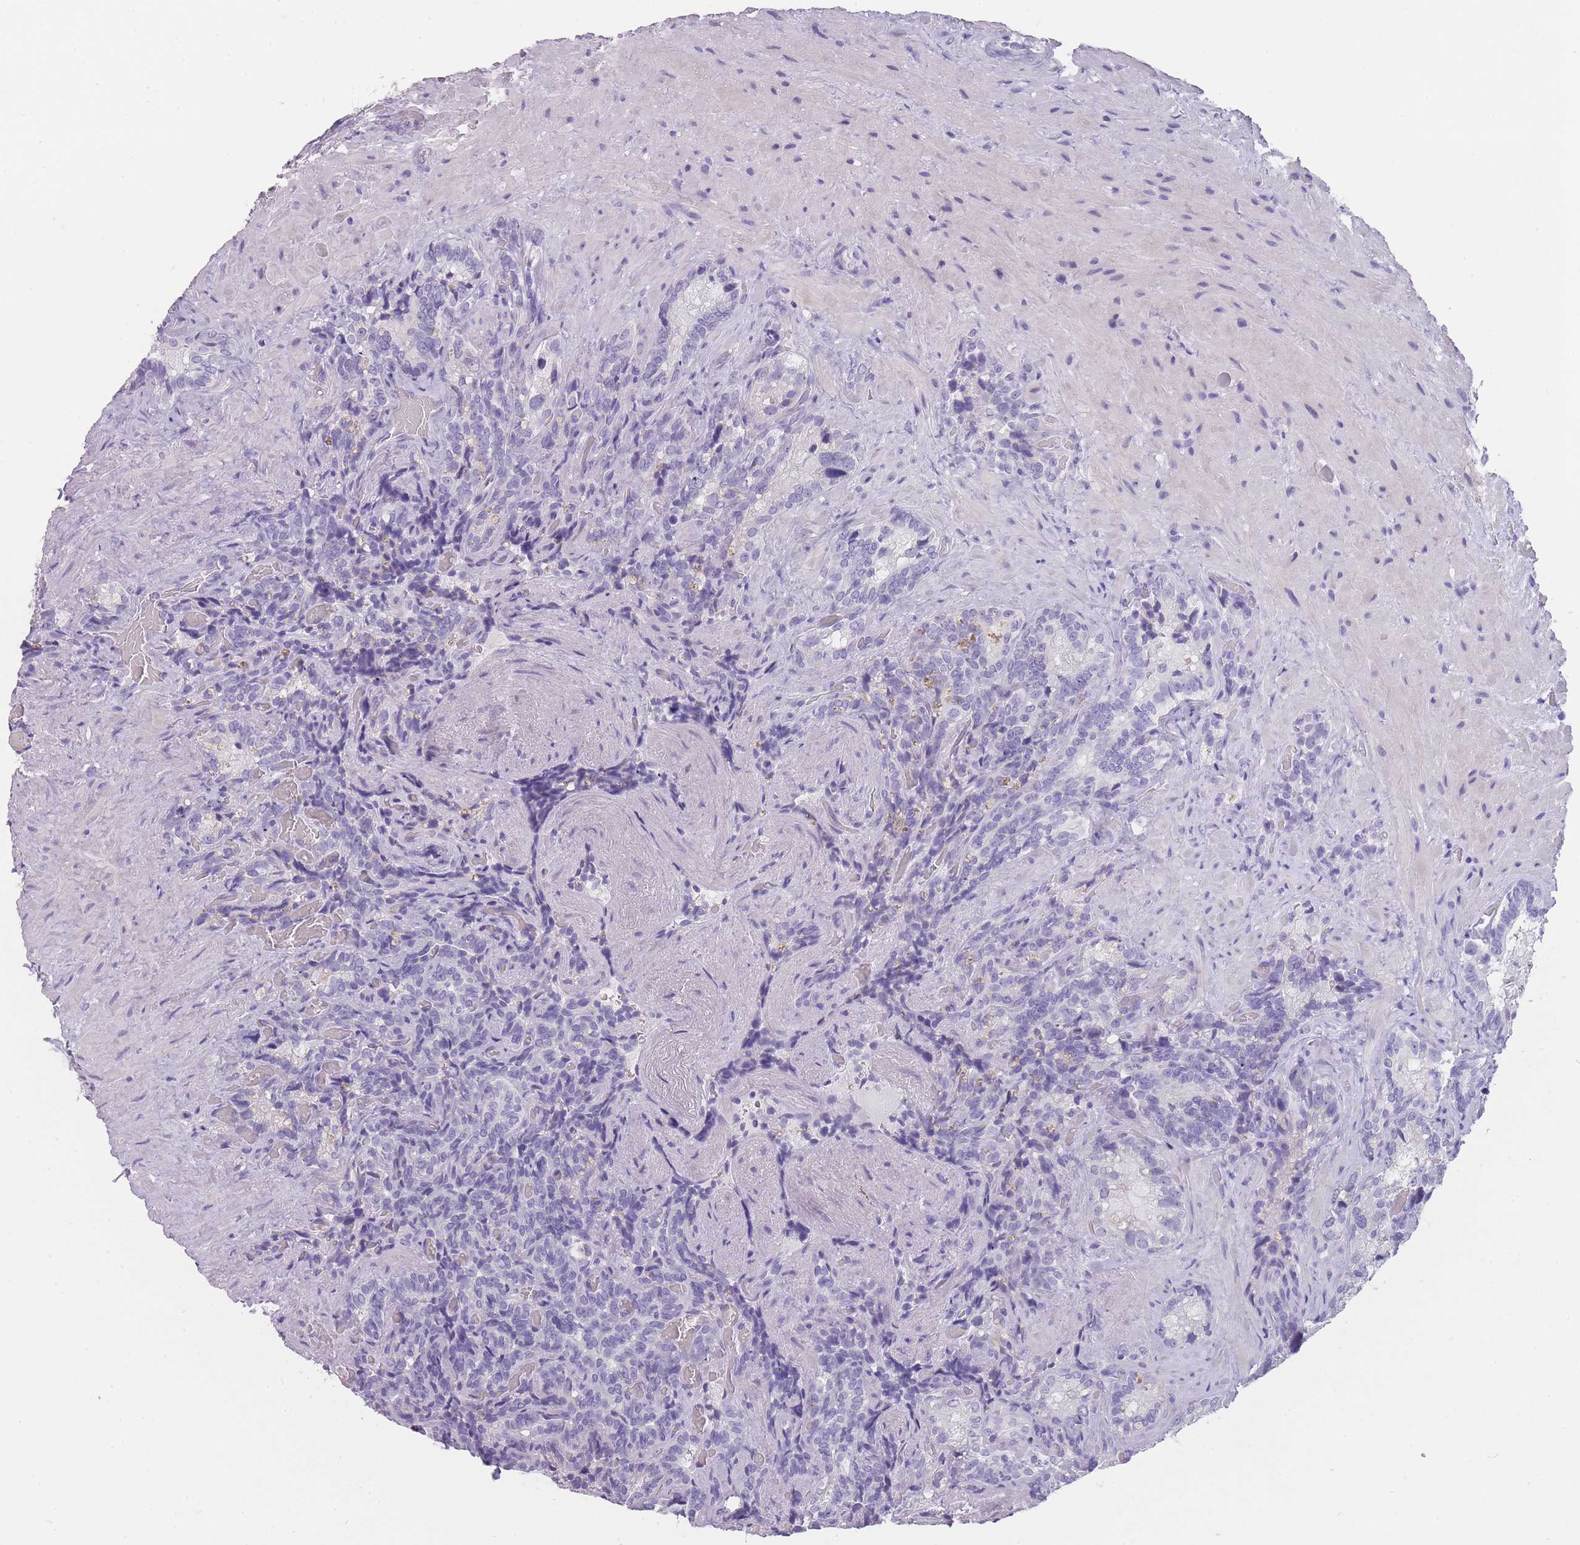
{"staining": {"intensity": "negative", "quantity": "none", "location": "none"}, "tissue": "seminal vesicle", "cell_type": "Glandular cells", "image_type": "normal", "snomed": [{"axis": "morphology", "description": "Normal tissue, NOS"}, {"axis": "topography", "description": "Seminal veicle"}], "caption": "Immunohistochemistry (IHC) image of normal seminal vesicle: human seminal vesicle stained with DAB shows no significant protein staining in glandular cells.", "gene": "TCP11X1", "patient": {"sex": "male", "age": 62}}